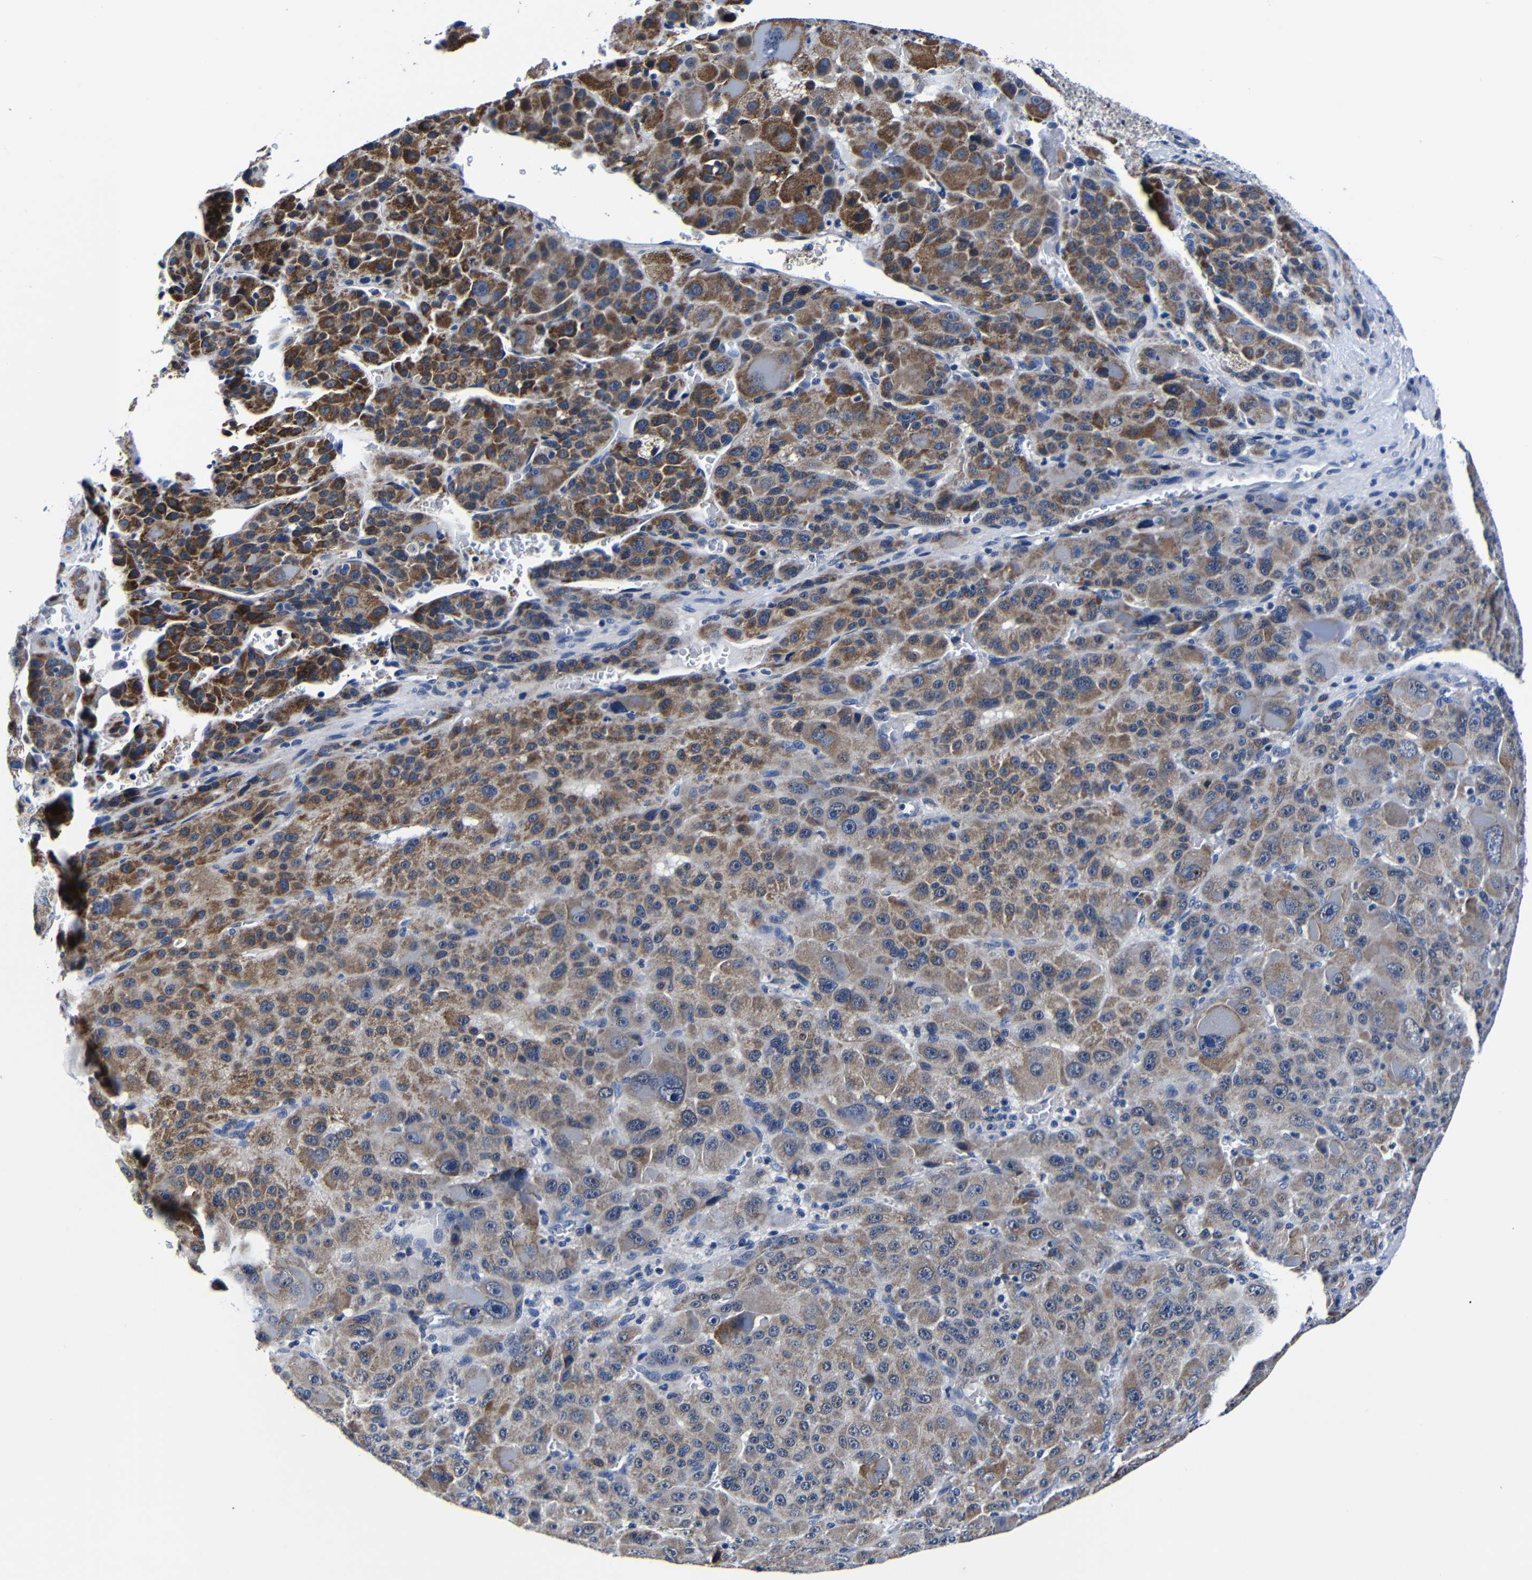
{"staining": {"intensity": "moderate", "quantity": ">75%", "location": "cytoplasmic/membranous"}, "tissue": "liver cancer", "cell_type": "Tumor cells", "image_type": "cancer", "snomed": [{"axis": "morphology", "description": "Carcinoma, Hepatocellular, NOS"}, {"axis": "topography", "description": "Liver"}], "caption": "Brown immunohistochemical staining in human hepatocellular carcinoma (liver) exhibits moderate cytoplasmic/membranous staining in about >75% of tumor cells.", "gene": "DEPP1", "patient": {"sex": "male", "age": 76}}